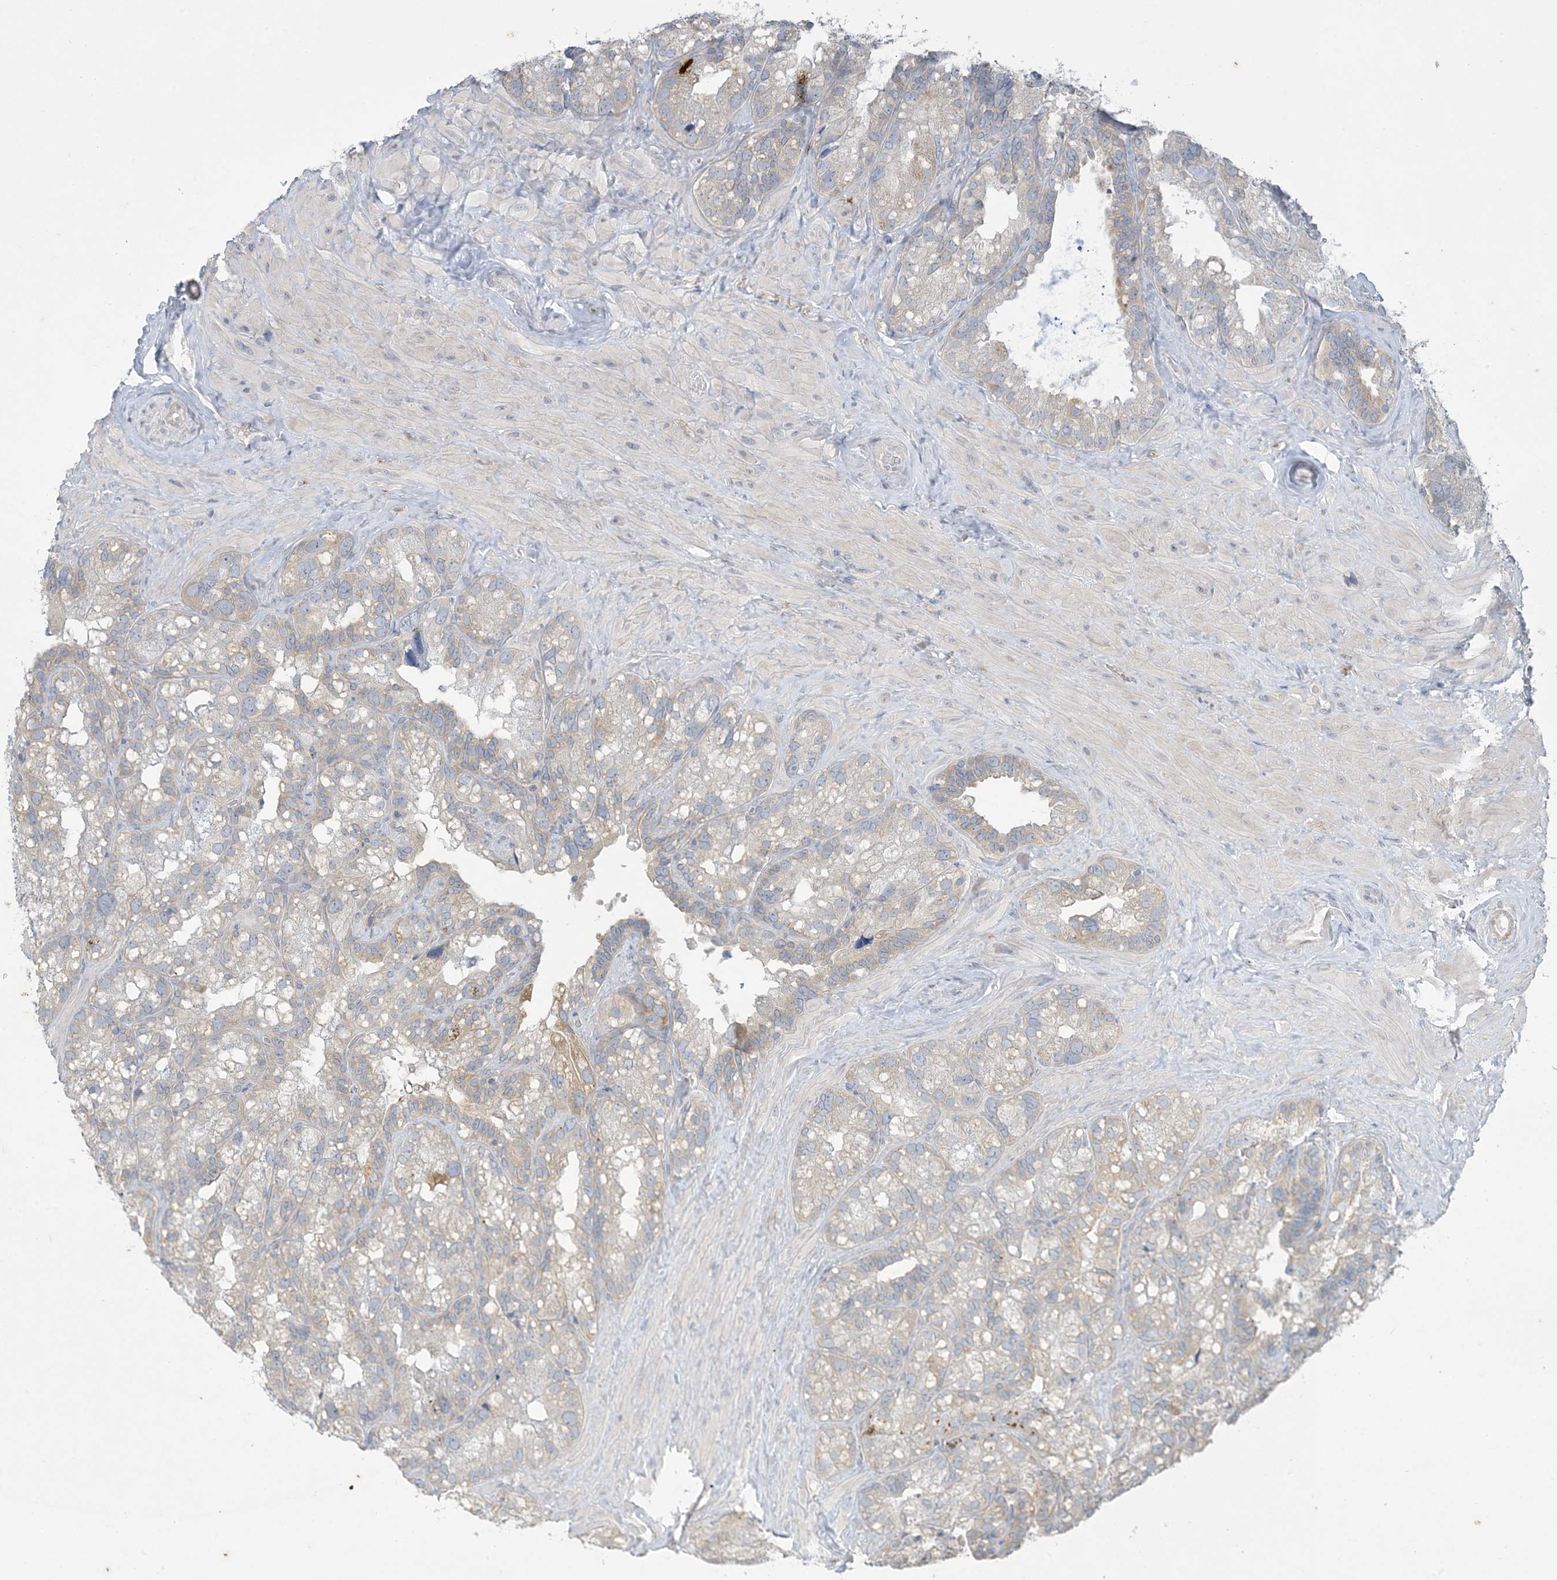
{"staining": {"intensity": "negative", "quantity": "none", "location": "none"}, "tissue": "seminal vesicle", "cell_type": "Glandular cells", "image_type": "normal", "snomed": [{"axis": "morphology", "description": "Normal tissue, NOS"}, {"axis": "topography", "description": "Prostate"}, {"axis": "topography", "description": "Seminal veicle"}], "caption": "Immunohistochemistry (IHC) of benign seminal vesicle reveals no positivity in glandular cells. (Immunohistochemistry, brightfield microscopy, high magnification).", "gene": "KIF3A", "patient": {"sex": "male", "age": 68}}